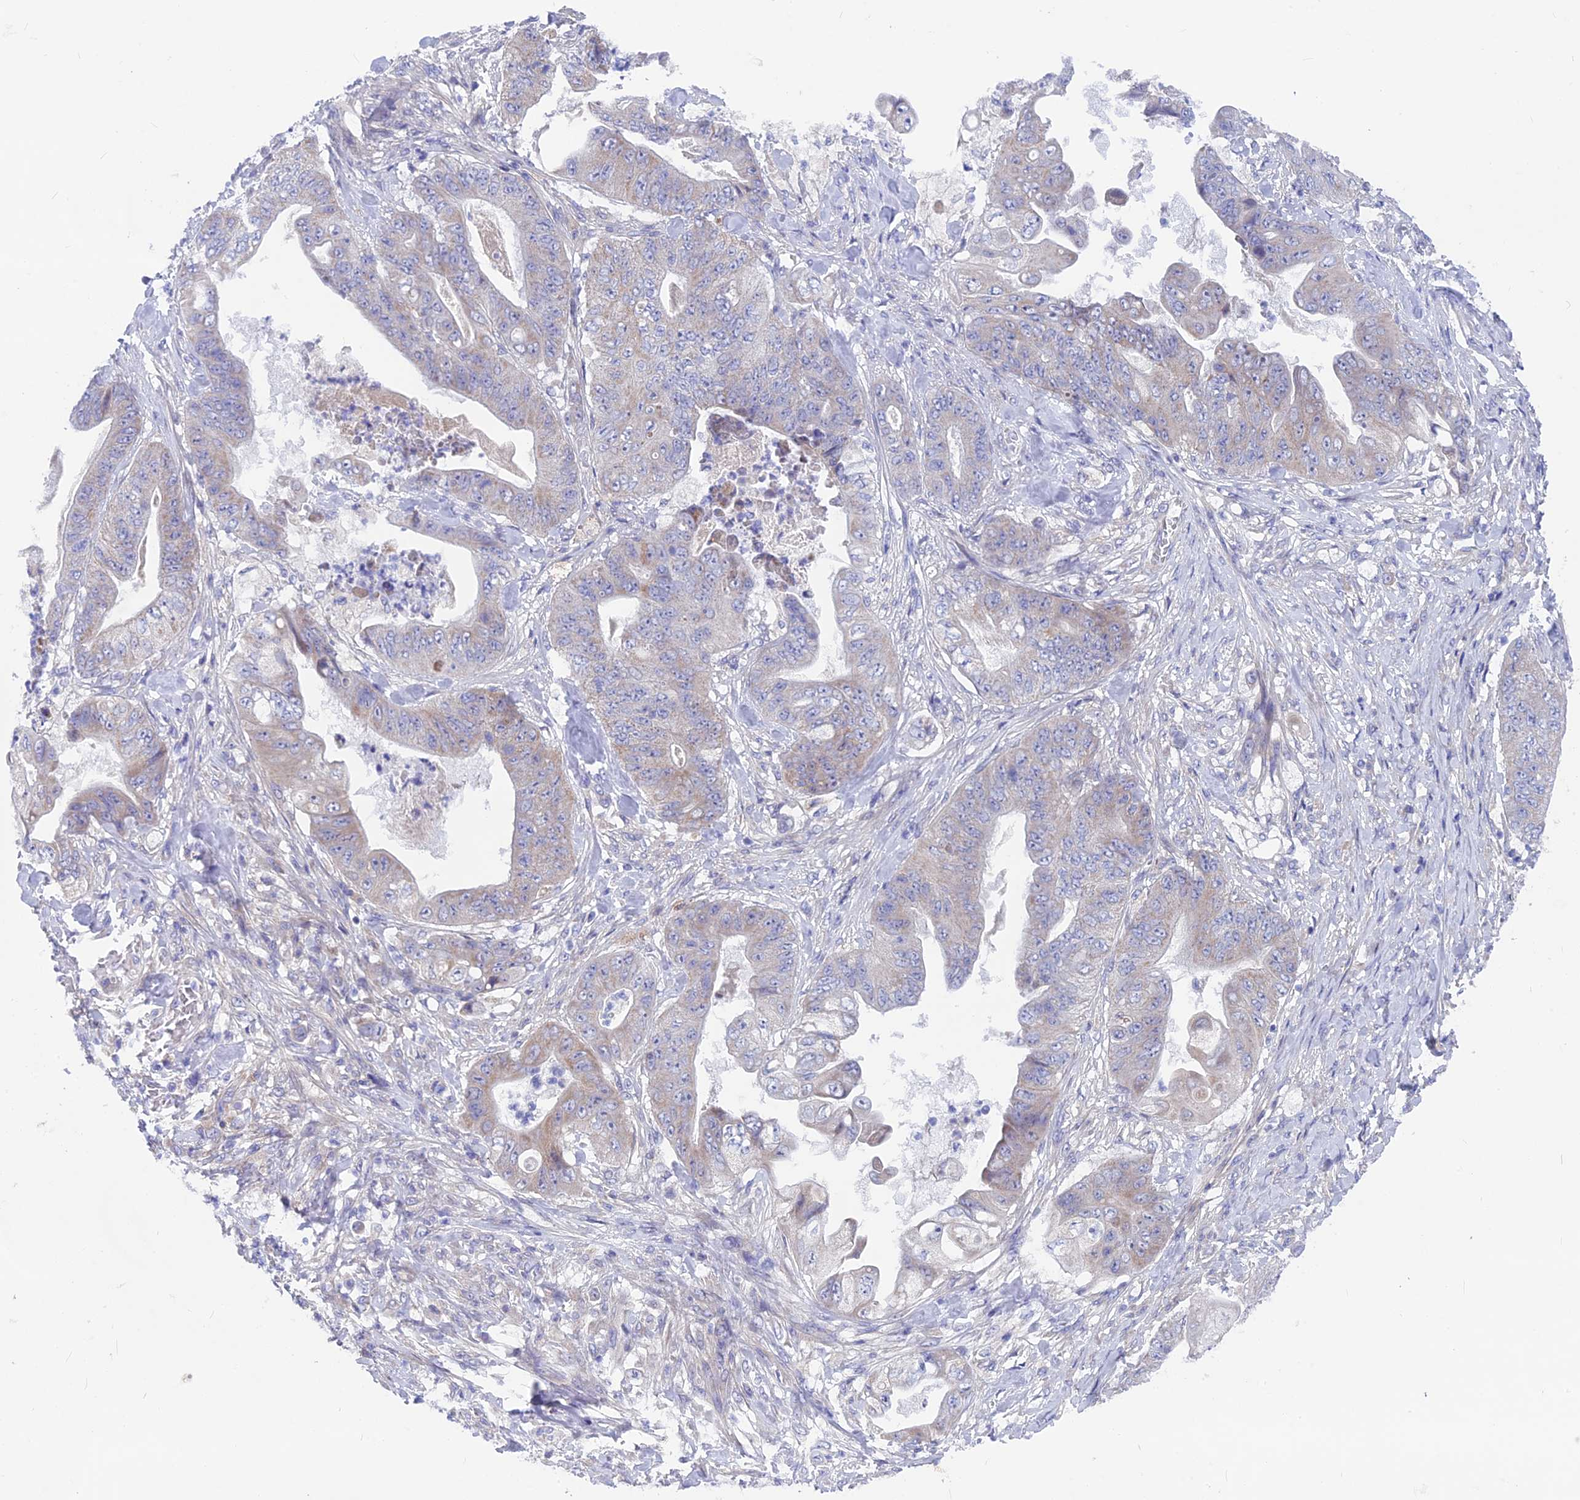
{"staining": {"intensity": "weak", "quantity": "<25%", "location": "cytoplasmic/membranous"}, "tissue": "stomach cancer", "cell_type": "Tumor cells", "image_type": "cancer", "snomed": [{"axis": "morphology", "description": "Adenocarcinoma, NOS"}, {"axis": "topography", "description": "Stomach"}], "caption": "An immunohistochemistry (IHC) image of stomach cancer (adenocarcinoma) is shown. There is no staining in tumor cells of stomach cancer (adenocarcinoma).", "gene": "PLAC9", "patient": {"sex": "female", "age": 73}}